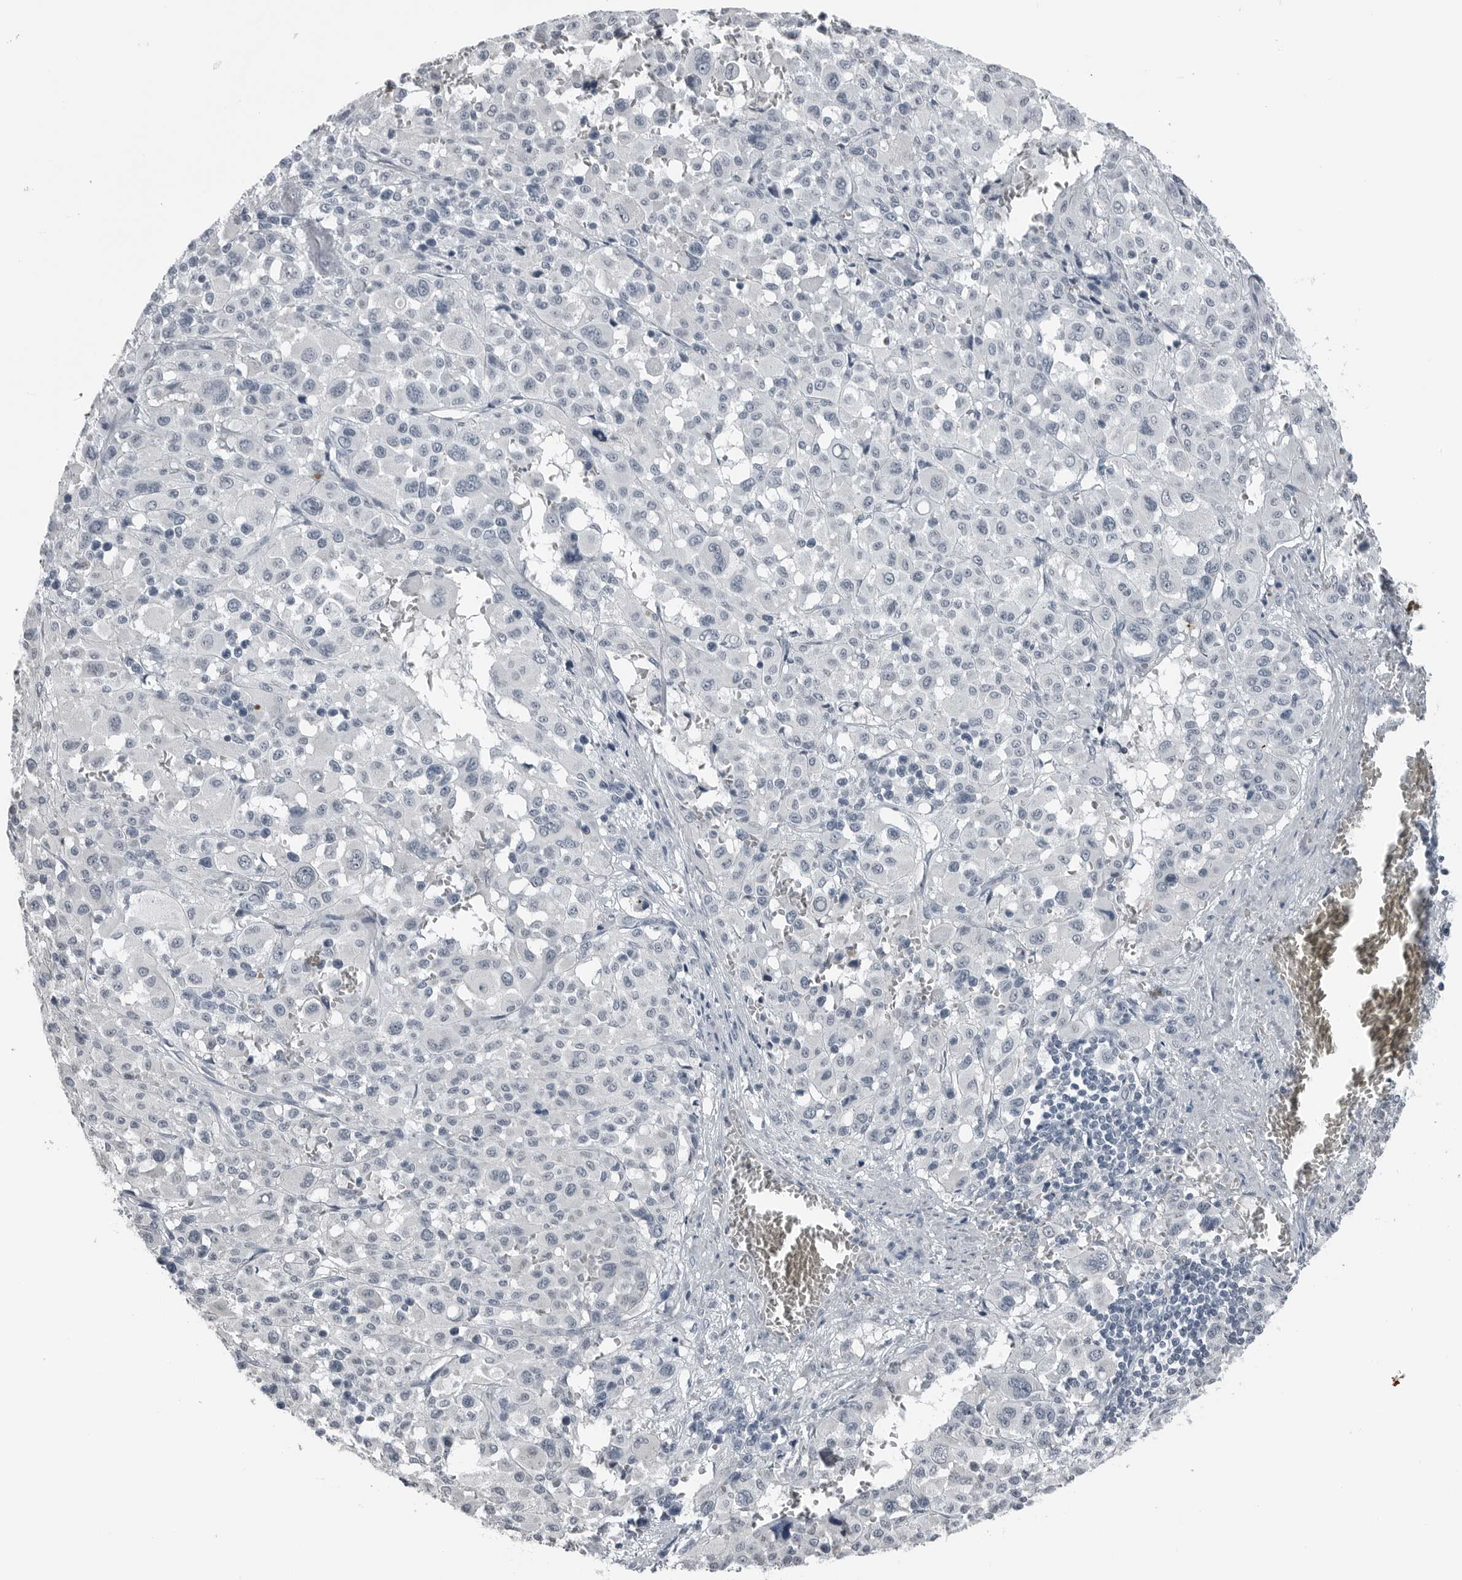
{"staining": {"intensity": "negative", "quantity": "none", "location": "none"}, "tissue": "melanoma", "cell_type": "Tumor cells", "image_type": "cancer", "snomed": [{"axis": "morphology", "description": "Malignant melanoma, Metastatic site"}, {"axis": "topography", "description": "Skin"}], "caption": "Tumor cells are negative for protein expression in human malignant melanoma (metastatic site). The staining was performed using DAB (3,3'-diaminobenzidine) to visualize the protein expression in brown, while the nuclei were stained in blue with hematoxylin (Magnification: 20x).", "gene": "SPINK1", "patient": {"sex": "female", "age": 74}}